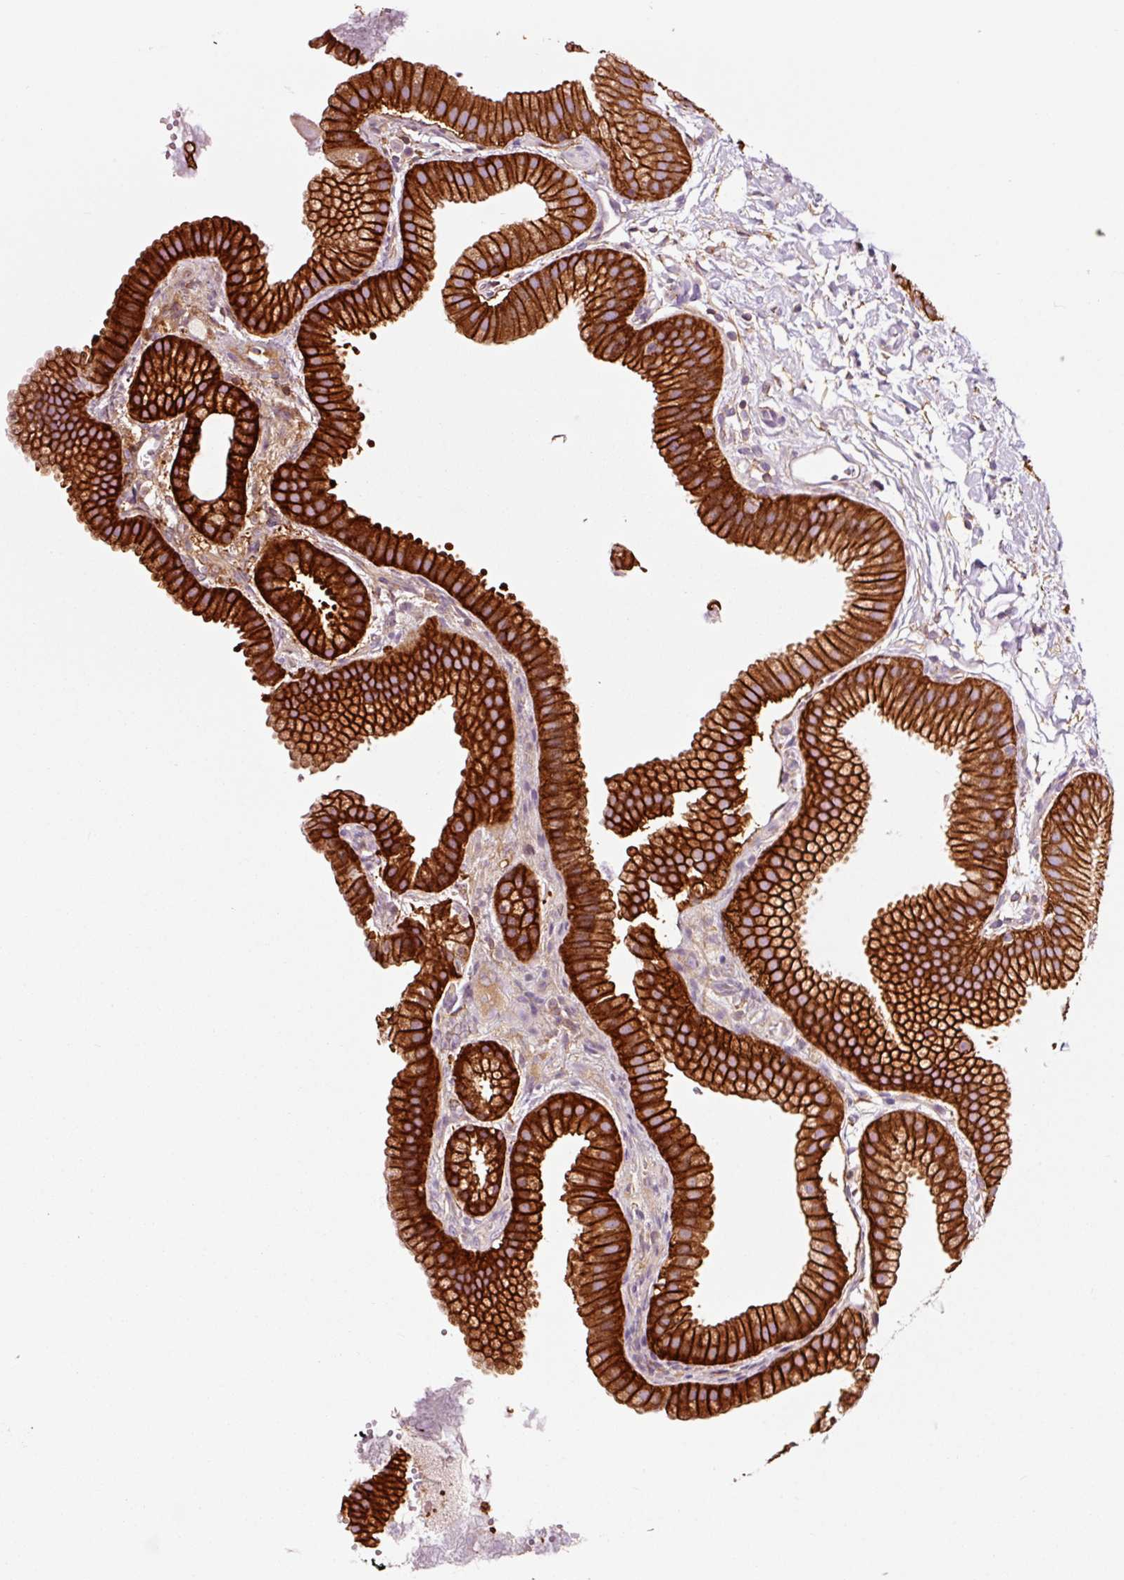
{"staining": {"intensity": "strong", "quantity": ">75%", "location": "cytoplasmic/membranous"}, "tissue": "gallbladder", "cell_type": "Glandular cells", "image_type": "normal", "snomed": [{"axis": "morphology", "description": "Normal tissue, NOS"}, {"axis": "topography", "description": "Gallbladder"}], "caption": "Gallbladder stained for a protein (brown) exhibits strong cytoplasmic/membranous positive positivity in about >75% of glandular cells.", "gene": "ADD3", "patient": {"sex": "female", "age": 63}}